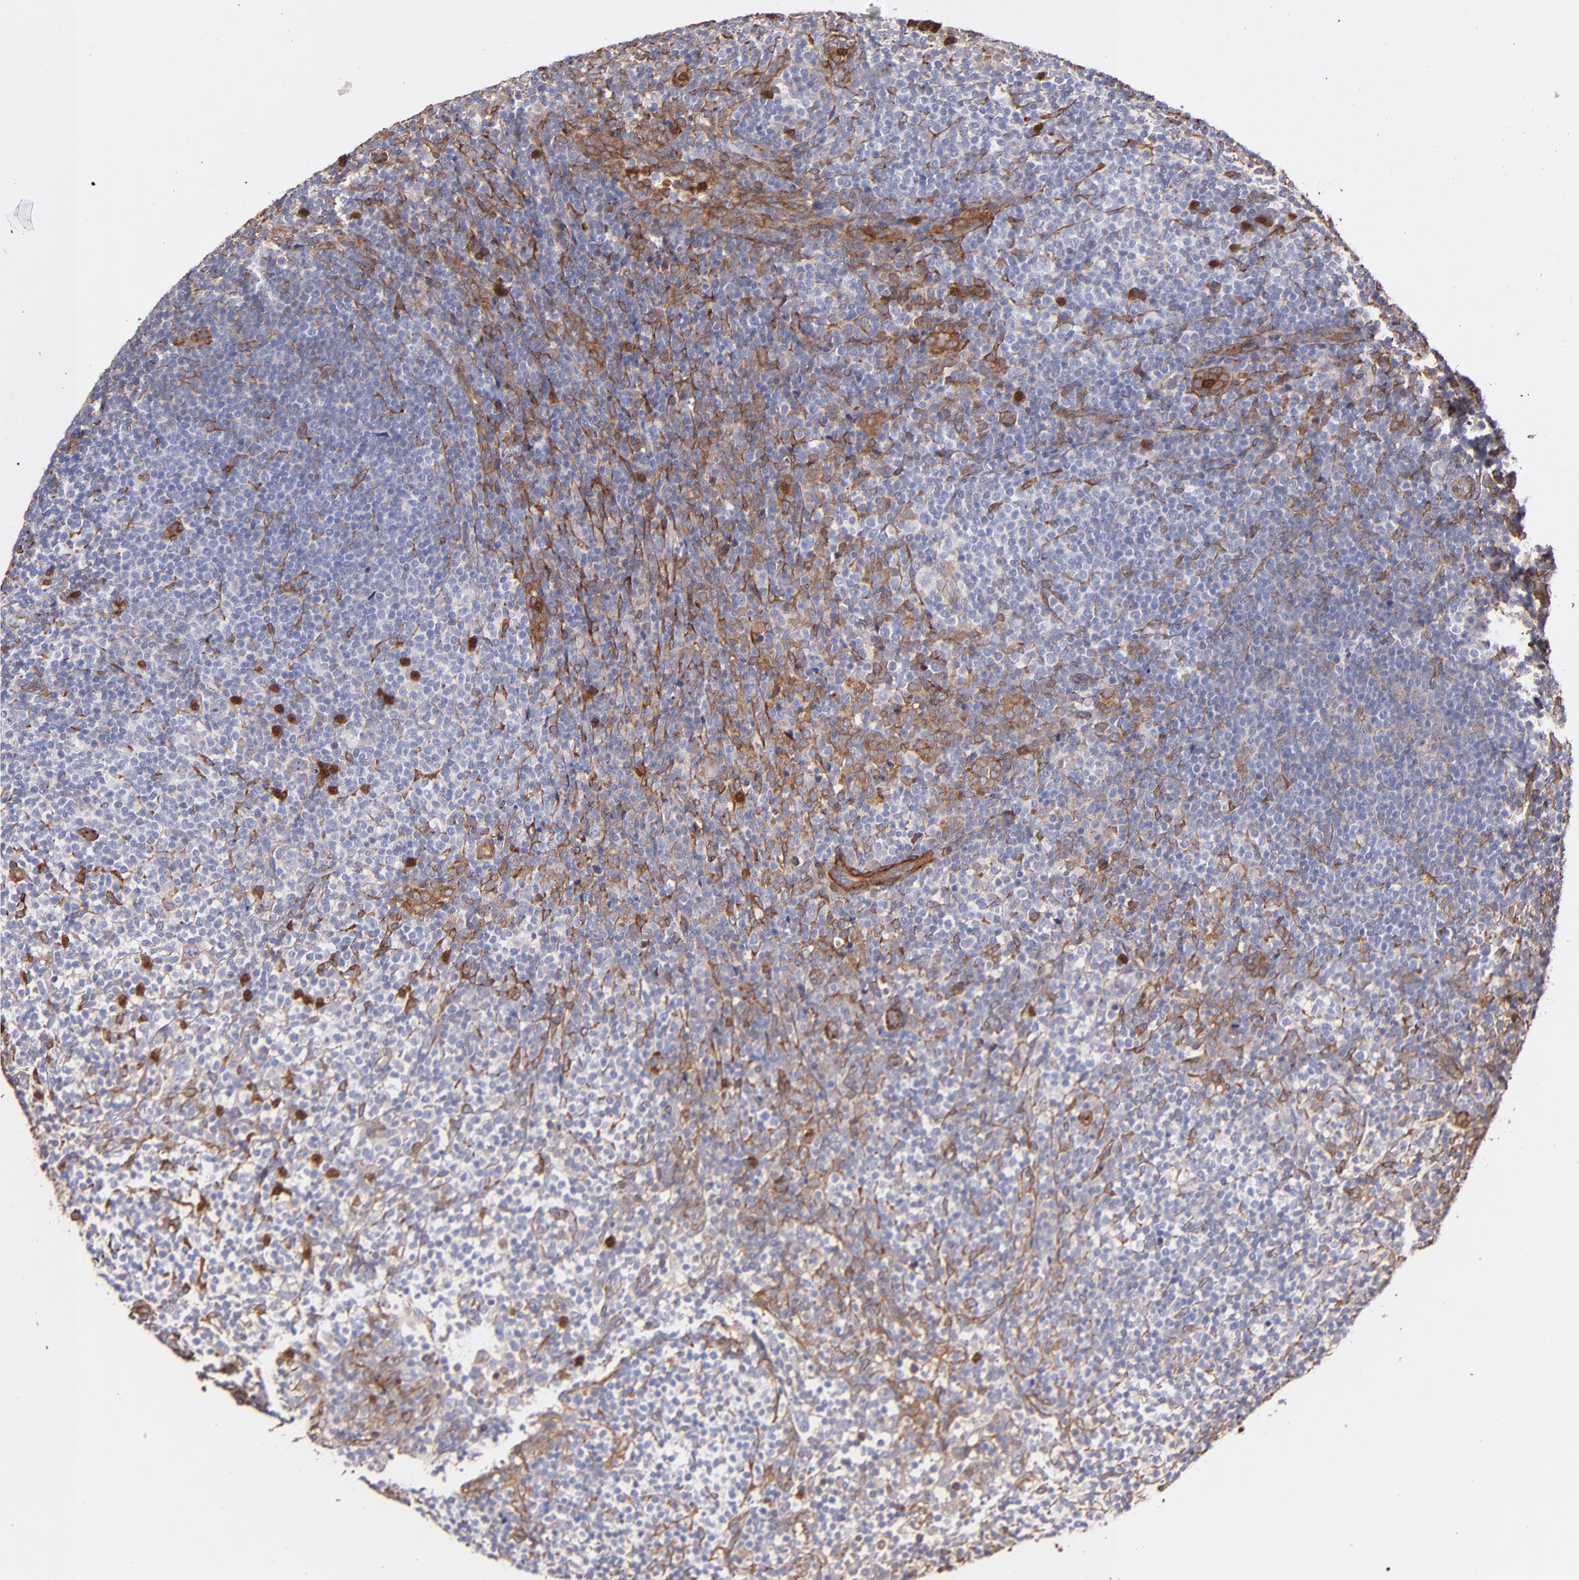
{"staining": {"intensity": "weak", "quantity": "<25%", "location": "cytoplasmic/membranous"}, "tissue": "lymphoma", "cell_type": "Tumor cells", "image_type": "cancer", "snomed": [{"axis": "morphology", "description": "Malignant lymphoma, non-Hodgkin's type, Low grade"}, {"axis": "topography", "description": "Lymph node"}], "caption": "IHC photomicrograph of malignant lymphoma, non-Hodgkin's type (low-grade) stained for a protein (brown), which shows no positivity in tumor cells.", "gene": "VCL", "patient": {"sex": "female", "age": 76}}